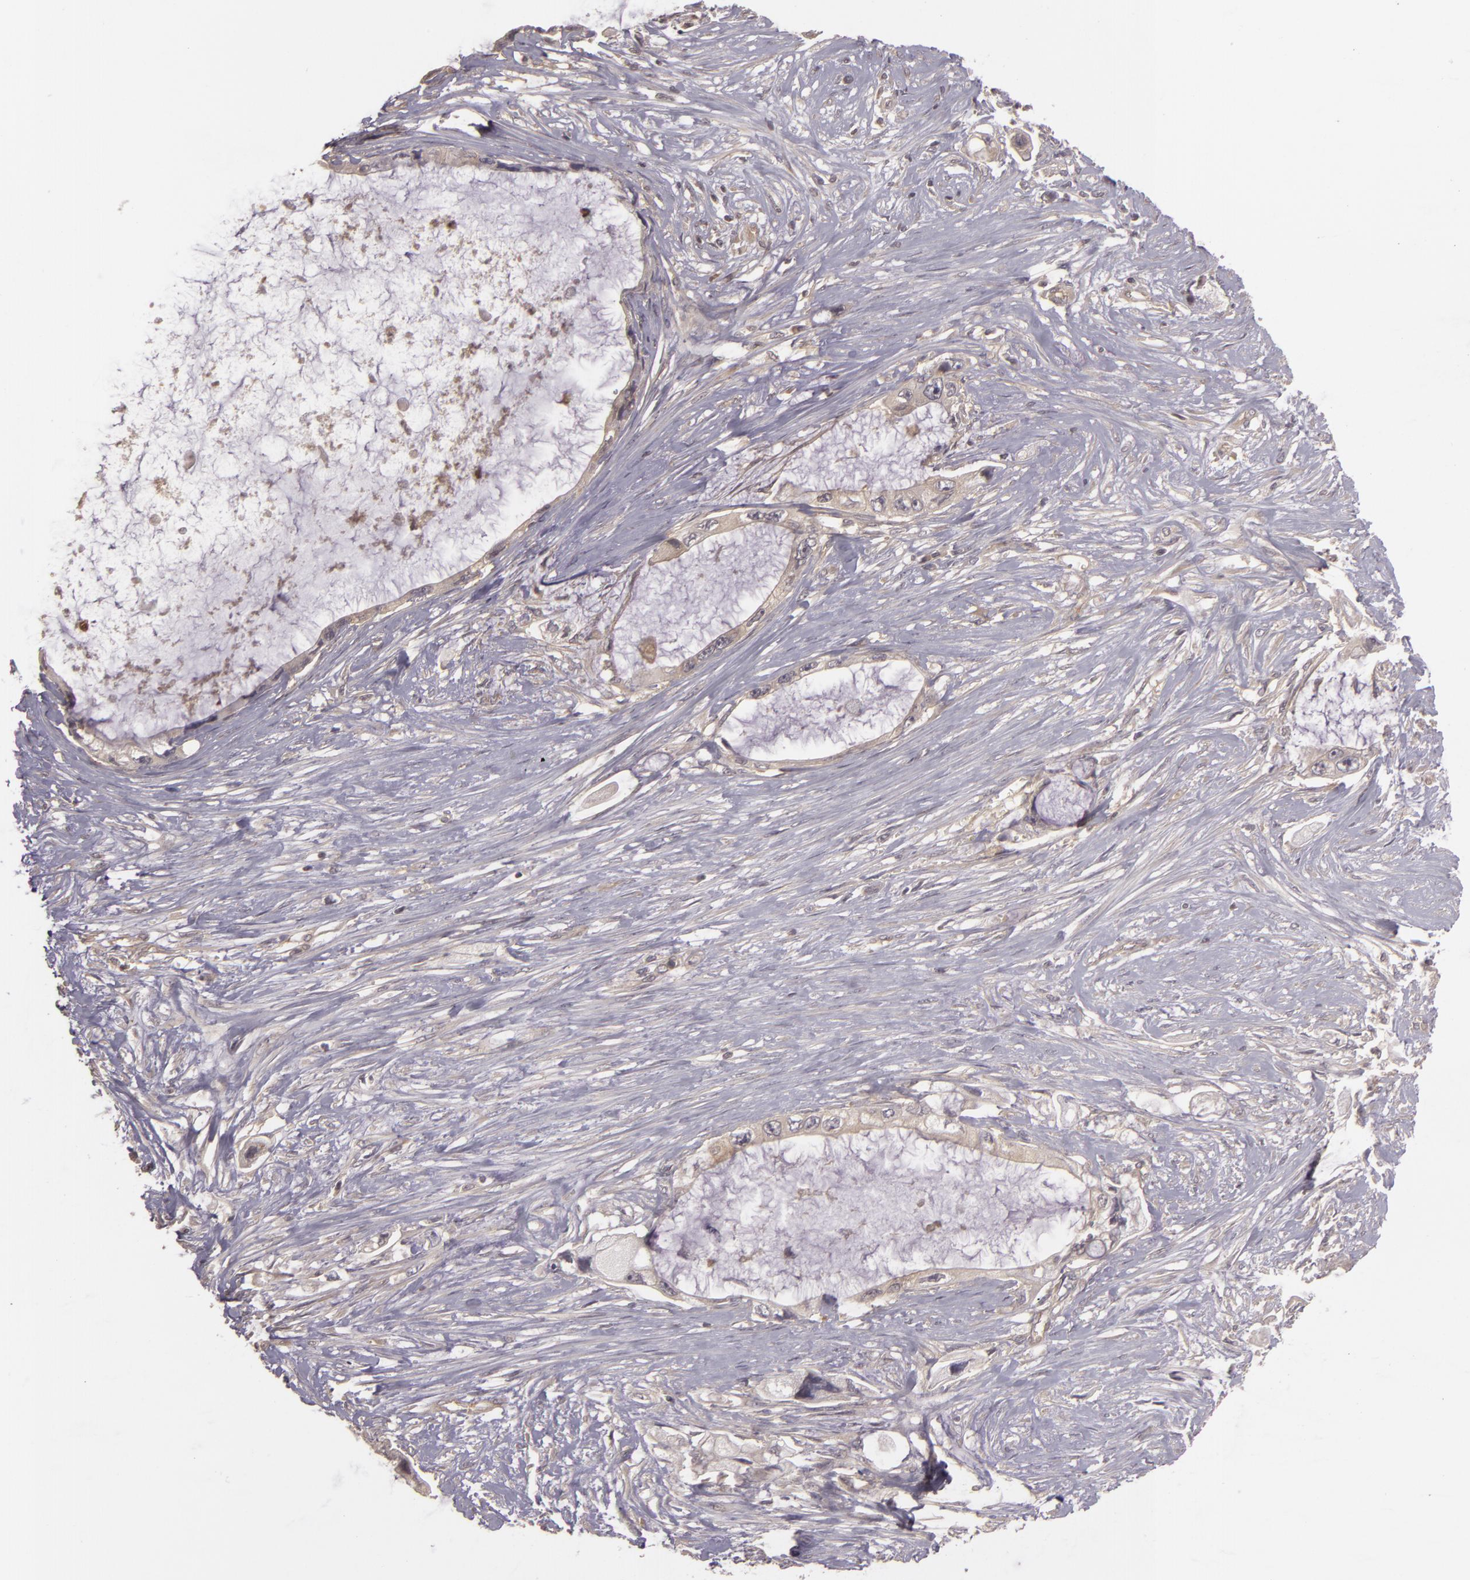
{"staining": {"intensity": "weak", "quantity": ">75%", "location": "cytoplasmic/membranous"}, "tissue": "pancreatic cancer", "cell_type": "Tumor cells", "image_type": "cancer", "snomed": [{"axis": "morphology", "description": "Adenocarcinoma, NOS"}, {"axis": "topography", "description": "Pancreas"}, {"axis": "topography", "description": "Stomach, upper"}], "caption": "A low amount of weak cytoplasmic/membranous expression is identified in approximately >75% of tumor cells in adenocarcinoma (pancreatic) tissue. The staining was performed using DAB (3,3'-diaminobenzidine), with brown indicating positive protein expression. Nuclei are stained blue with hematoxylin.", "gene": "HRAS", "patient": {"sex": "male", "age": 77}}